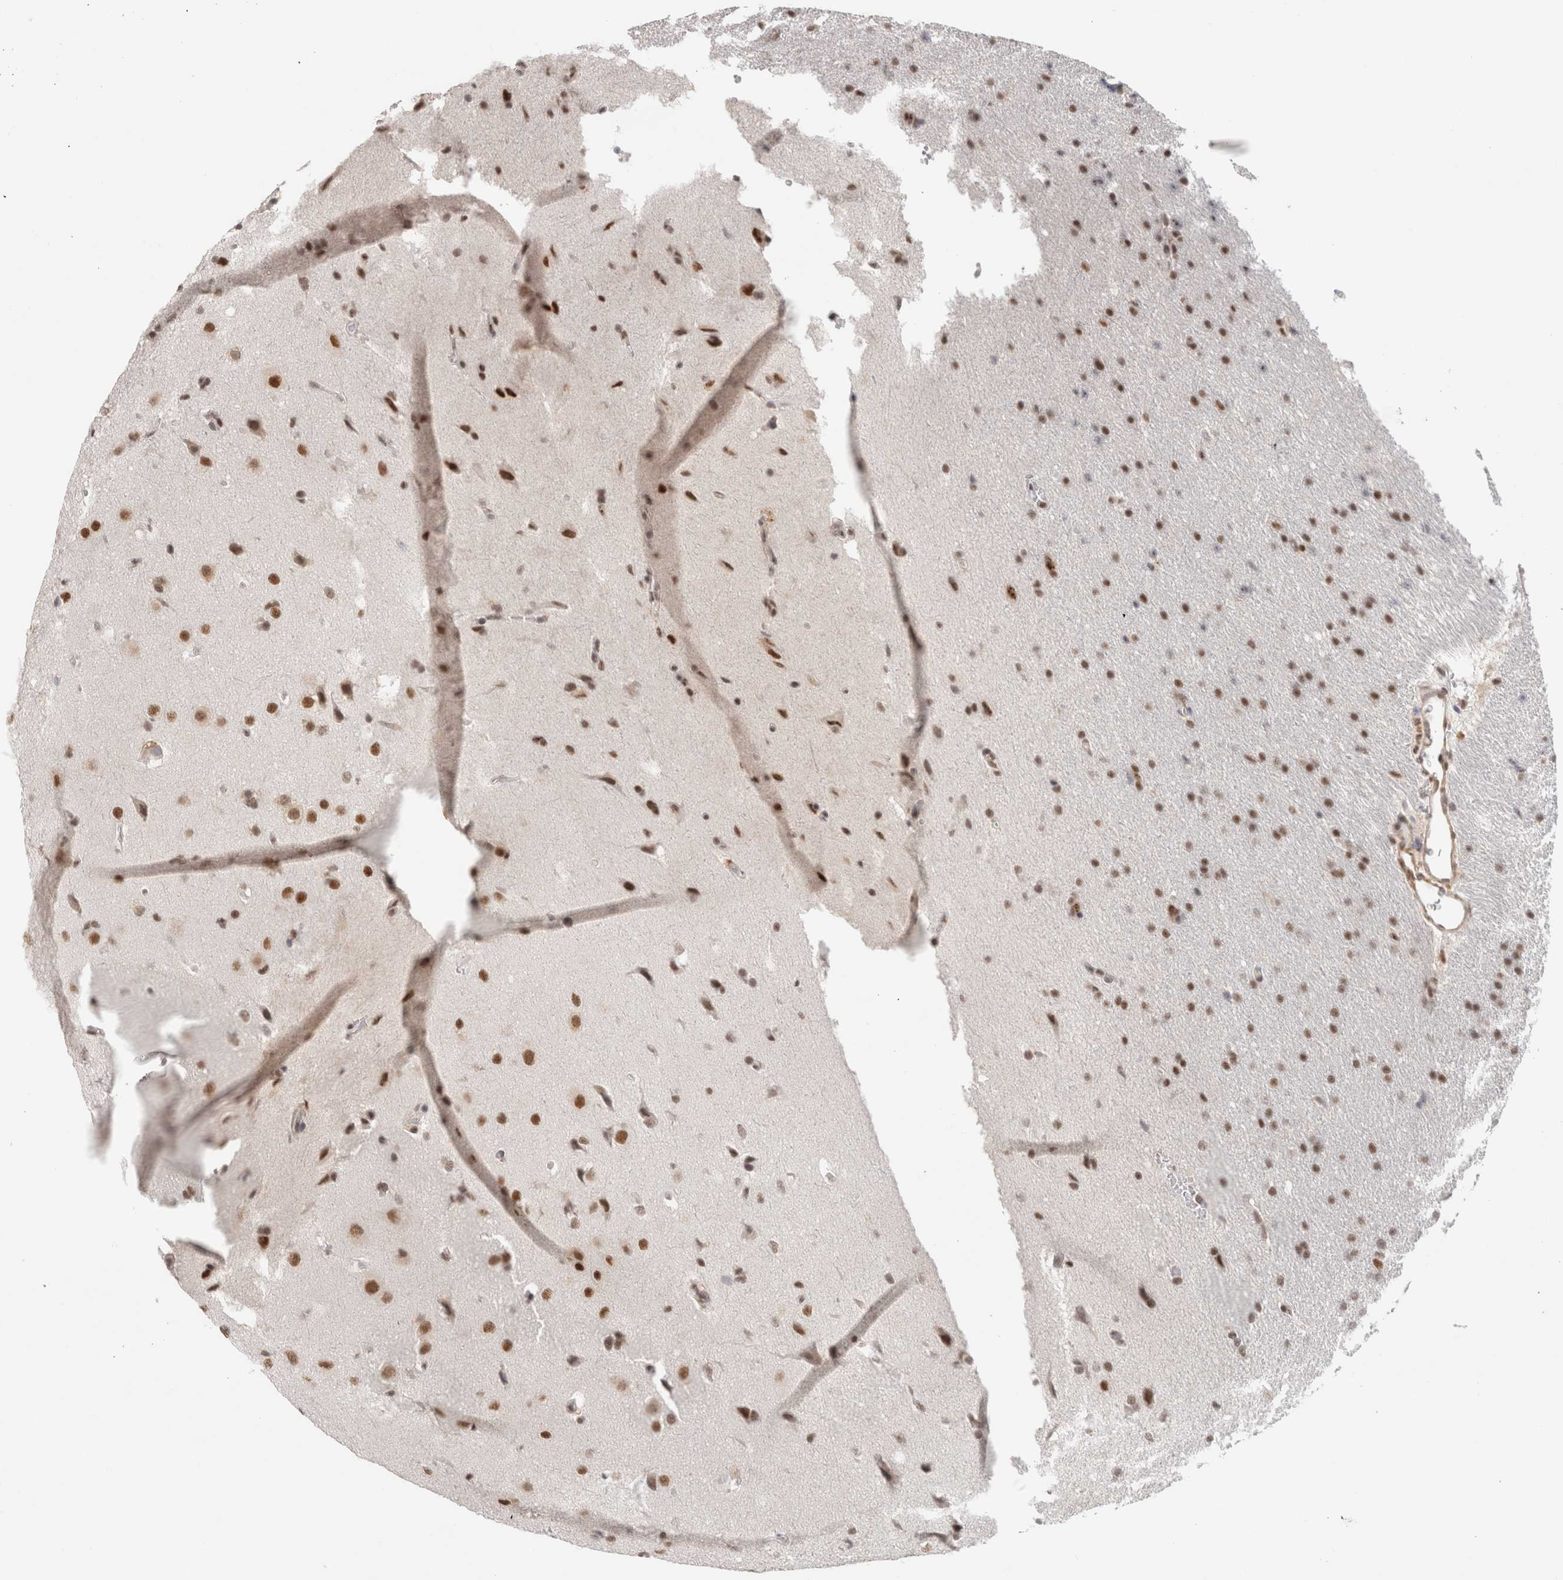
{"staining": {"intensity": "moderate", "quantity": "25%-75%", "location": "nuclear"}, "tissue": "glioma", "cell_type": "Tumor cells", "image_type": "cancer", "snomed": [{"axis": "morphology", "description": "Glioma, malignant, Low grade"}, {"axis": "topography", "description": "Brain"}], "caption": "A brown stain highlights moderate nuclear staining of a protein in glioma tumor cells.", "gene": "ZNF830", "patient": {"sex": "female", "age": 37}}